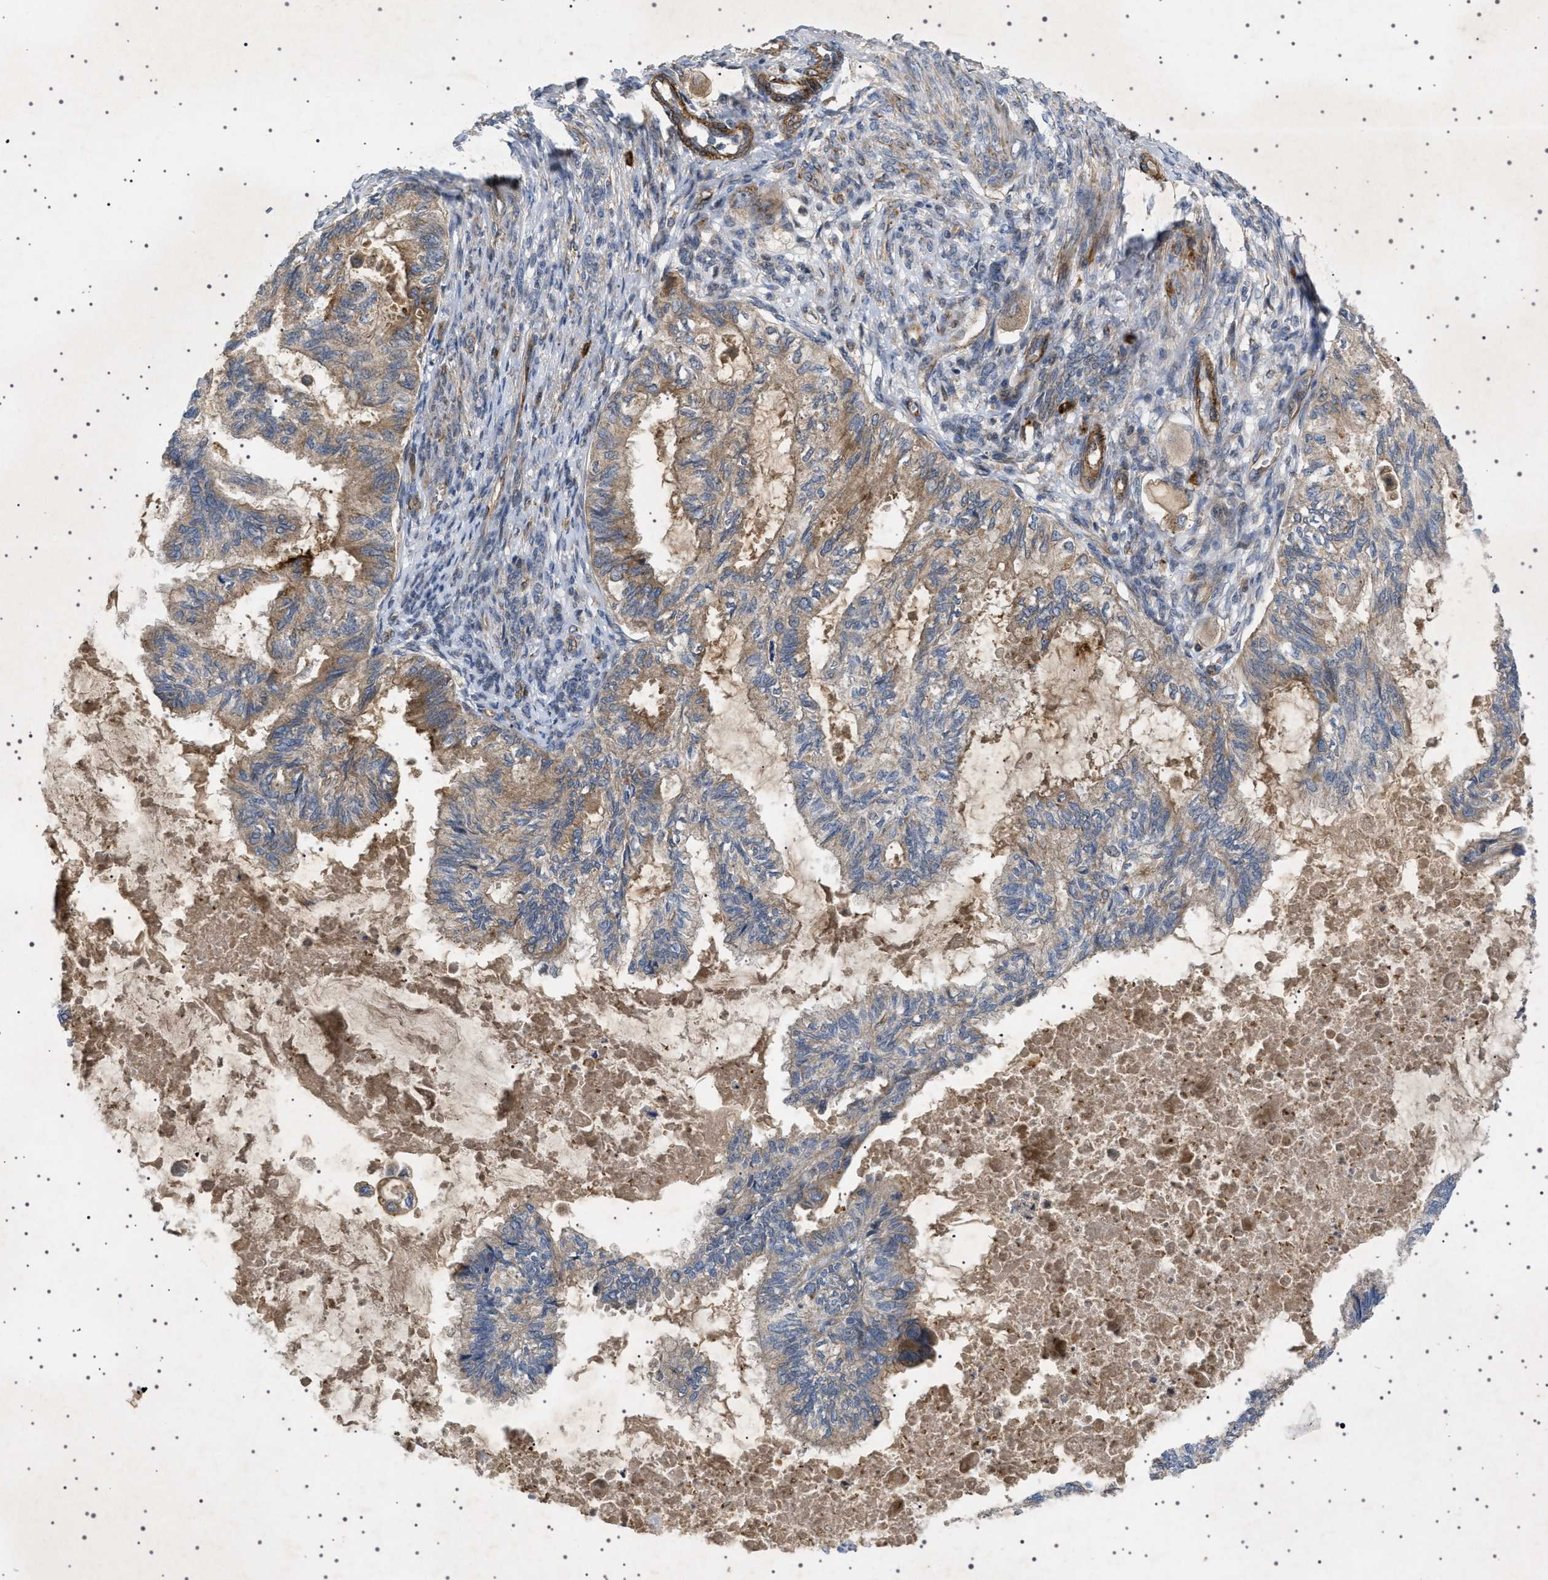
{"staining": {"intensity": "weak", "quantity": ">75%", "location": "cytoplasmic/membranous"}, "tissue": "cervical cancer", "cell_type": "Tumor cells", "image_type": "cancer", "snomed": [{"axis": "morphology", "description": "Normal tissue, NOS"}, {"axis": "morphology", "description": "Adenocarcinoma, NOS"}, {"axis": "topography", "description": "Cervix"}, {"axis": "topography", "description": "Endometrium"}], "caption": "Tumor cells show weak cytoplasmic/membranous staining in approximately >75% of cells in cervical adenocarcinoma.", "gene": "CCDC186", "patient": {"sex": "female", "age": 86}}